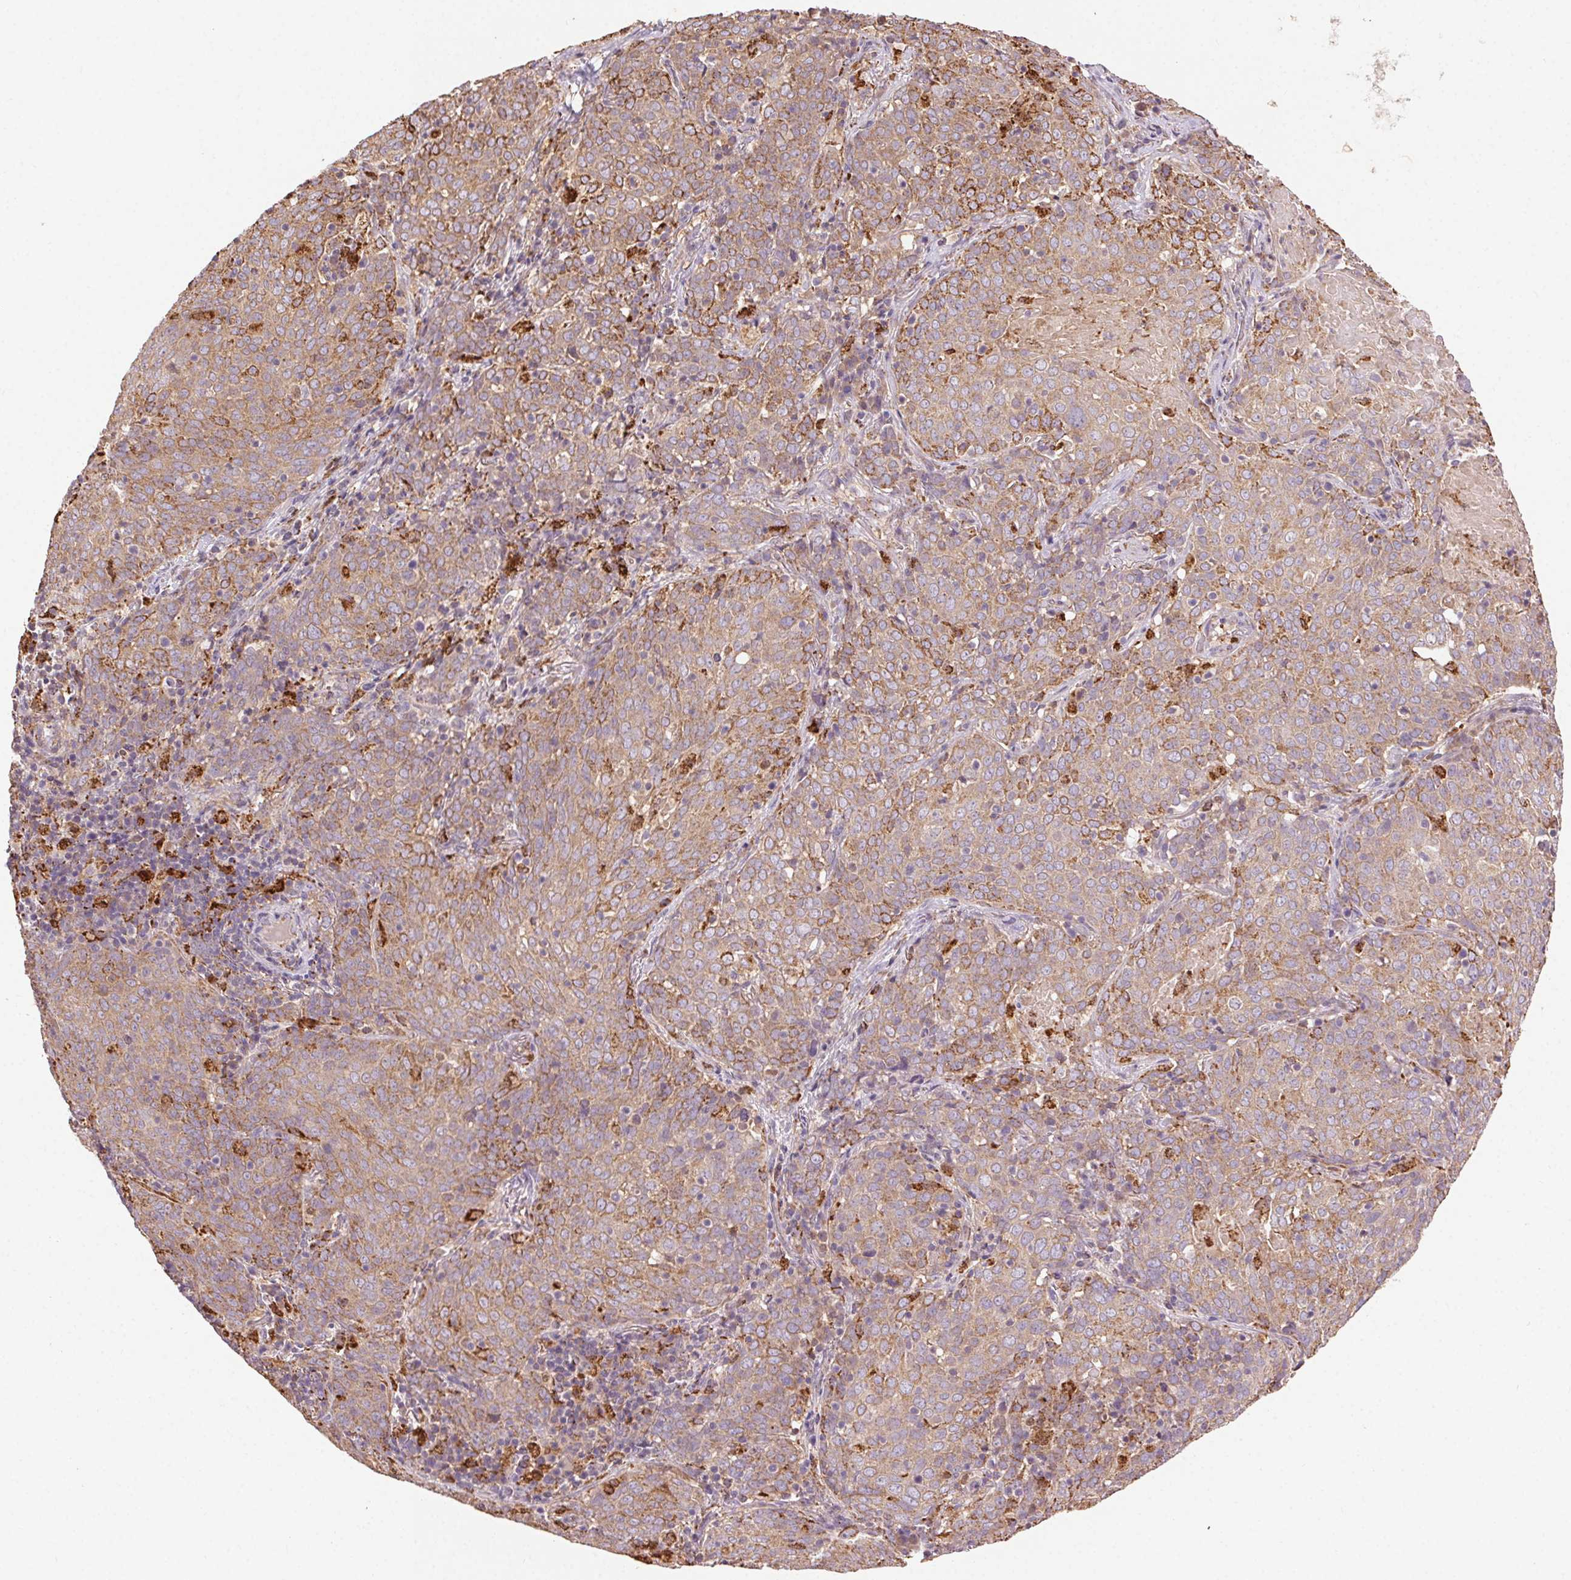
{"staining": {"intensity": "weak", "quantity": ">75%", "location": "cytoplasmic/membranous"}, "tissue": "lung cancer", "cell_type": "Tumor cells", "image_type": "cancer", "snomed": [{"axis": "morphology", "description": "Squamous cell carcinoma, NOS"}, {"axis": "topography", "description": "Lung"}], "caption": "Immunohistochemical staining of lung squamous cell carcinoma displays weak cytoplasmic/membranous protein expression in approximately >75% of tumor cells.", "gene": "FNBP1L", "patient": {"sex": "male", "age": 82}}